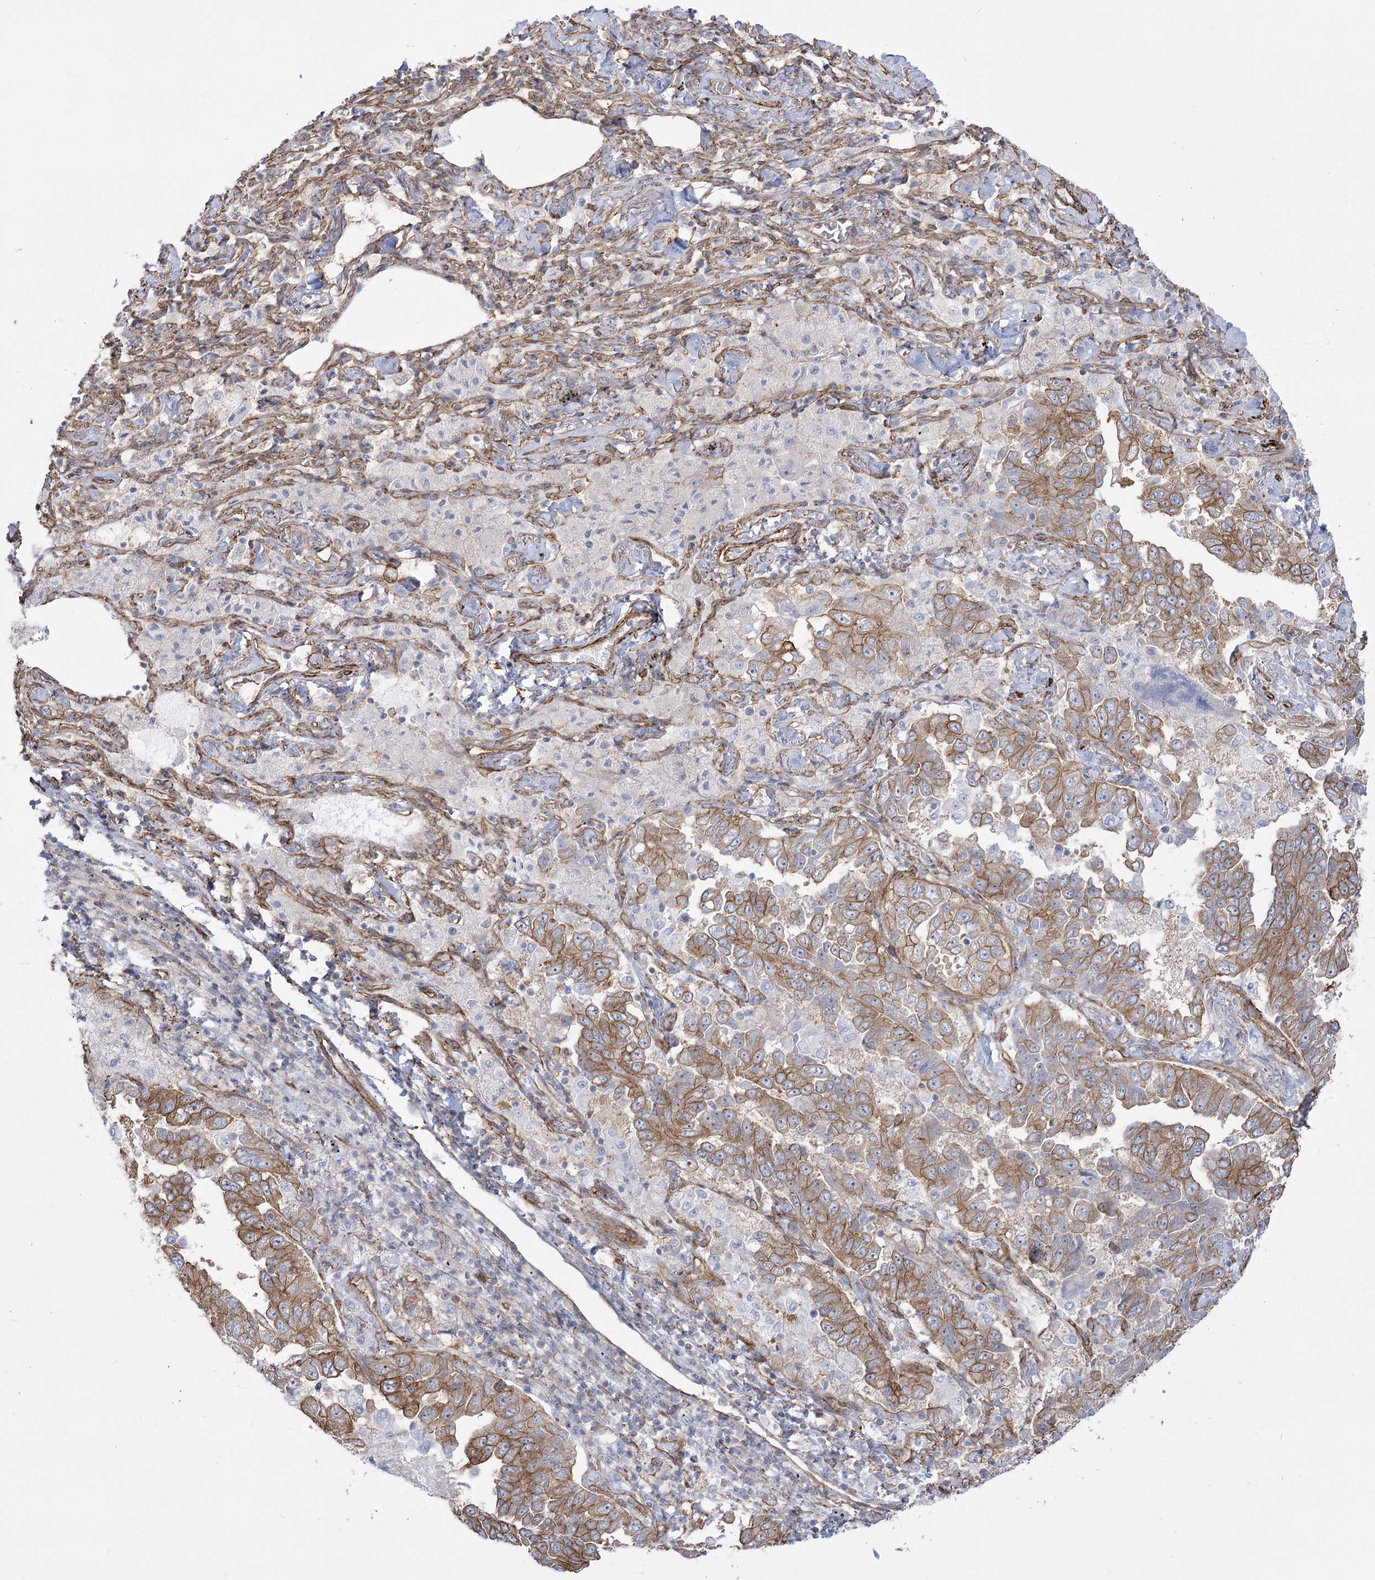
{"staining": {"intensity": "moderate", "quantity": ">75%", "location": "cytoplasmic/membranous"}, "tissue": "lung cancer", "cell_type": "Tumor cells", "image_type": "cancer", "snomed": [{"axis": "morphology", "description": "Adenocarcinoma, NOS"}, {"axis": "topography", "description": "Lung"}], "caption": "Human lung adenocarcinoma stained for a protein (brown) displays moderate cytoplasmic/membranous positive staining in approximately >75% of tumor cells.", "gene": "PLEKHA5", "patient": {"sex": "female", "age": 51}}